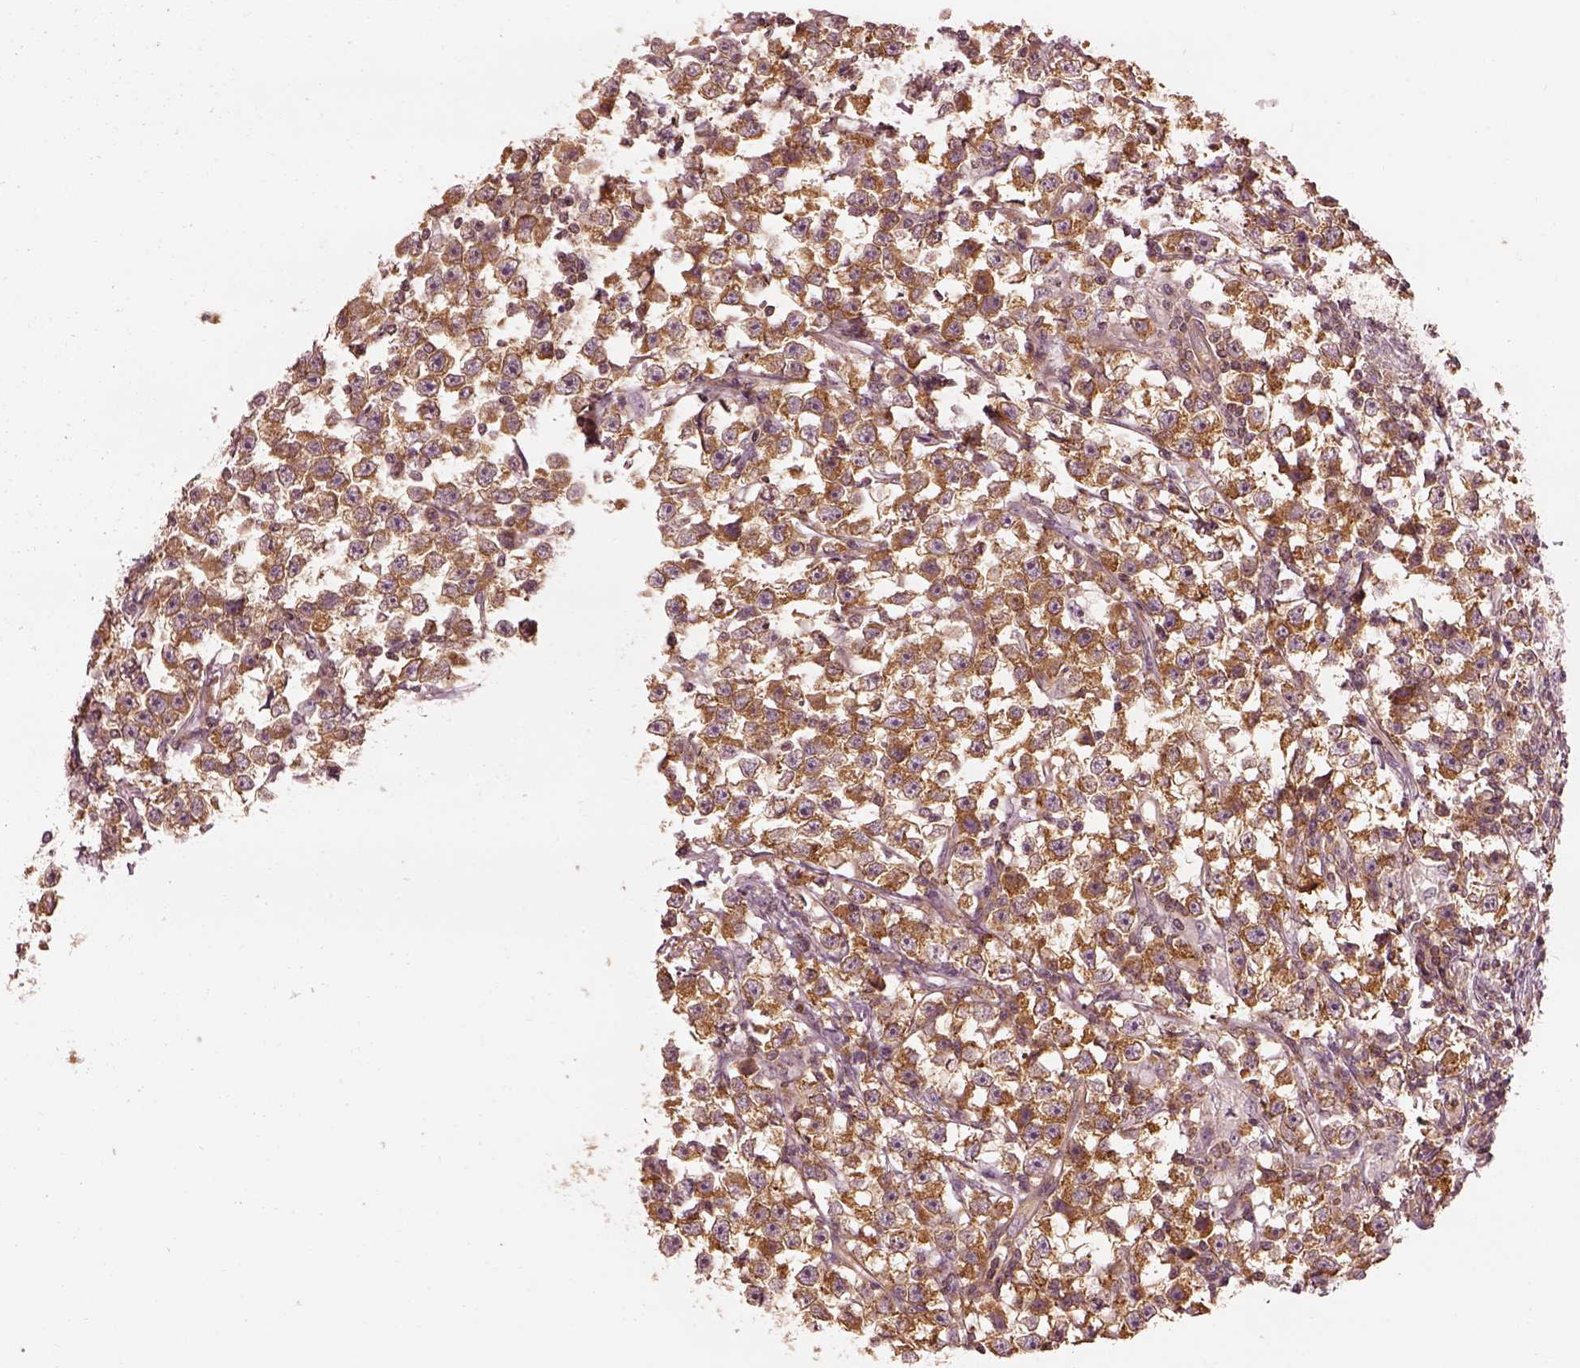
{"staining": {"intensity": "moderate", "quantity": ">75%", "location": "cytoplasmic/membranous"}, "tissue": "testis cancer", "cell_type": "Tumor cells", "image_type": "cancer", "snomed": [{"axis": "morphology", "description": "Seminoma, NOS"}, {"axis": "topography", "description": "Testis"}], "caption": "Moderate cytoplasmic/membranous positivity is identified in about >75% of tumor cells in testis cancer (seminoma).", "gene": "LSM14A", "patient": {"sex": "male", "age": 33}}